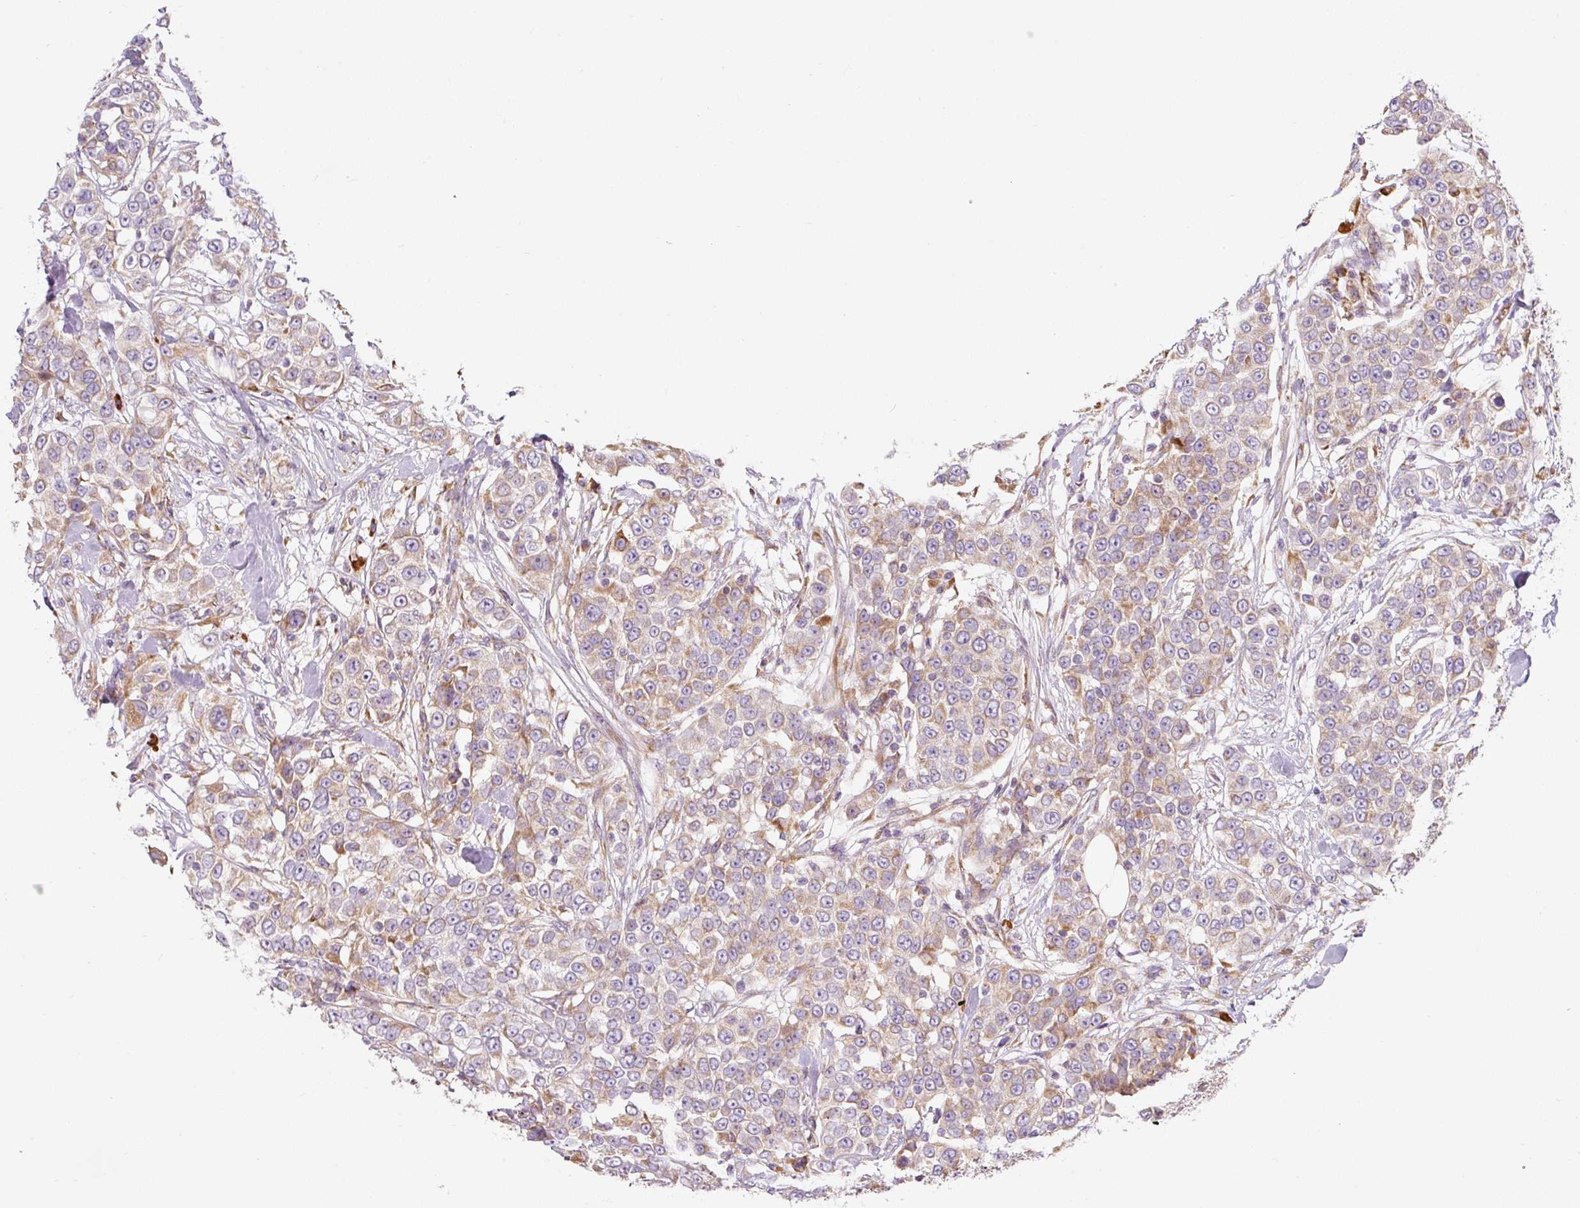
{"staining": {"intensity": "moderate", "quantity": ">75%", "location": "cytoplasmic/membranous"}, "tissue": "urothelial cancer", "cell_type": "Tumor cells", "image_type": "cancer", "snomed": [{"axis": "morphology", "description": "Urothelial carcinoma, High grade"}, {"axis": "topography", "description": "Urinary bladder"}], "caption": "Immunohistochemical staining of human urothelial cancer shows moderate cytoplasmic/membranous protein expression in about >75% of tumor cells.", "gene": "MORN4", "patient": {"sex": "female", "age": 80}}